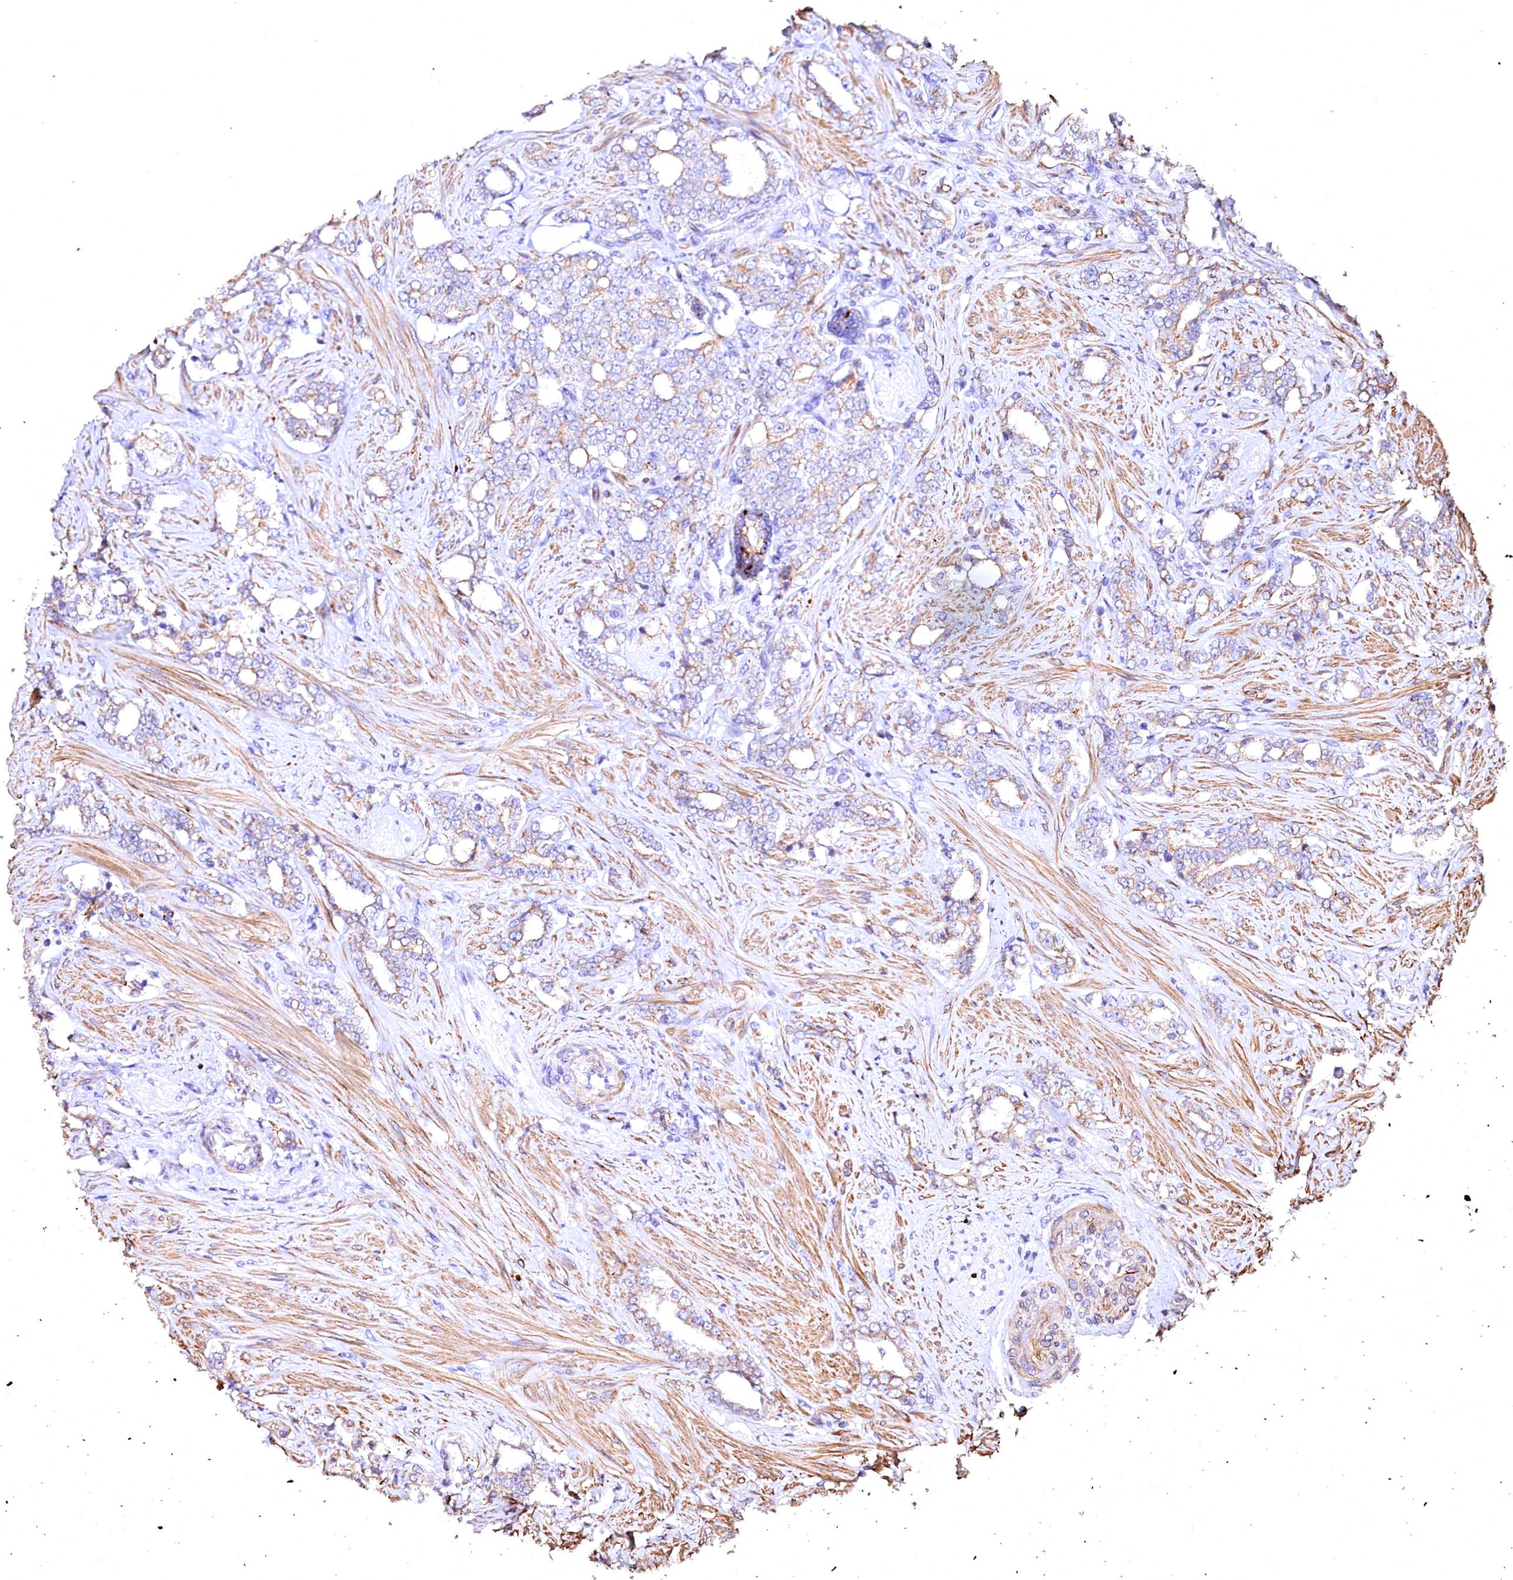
{"staining": {"intensity": "moderate", "quantity": "<25%", "location": "cytoplasmic/membranous"}, "tissue": "prostate cancer", "cell_type": "Tumor cells", "image_type": "cancer", "snomed": [{"axis": "morphology", "description": "Adenocarcinoma, High grade"}, {"axis": "topography", "description": "Prostate"}], "caption": "Human high-grade adenocarcinoma (prostate) stained with a brown dye demonstrates moderate cytoplasmic/membranous positive expression in about <25% of tumor cells.", "gene": "VPS36", "patient": {"sex": "male", "age": 64}}